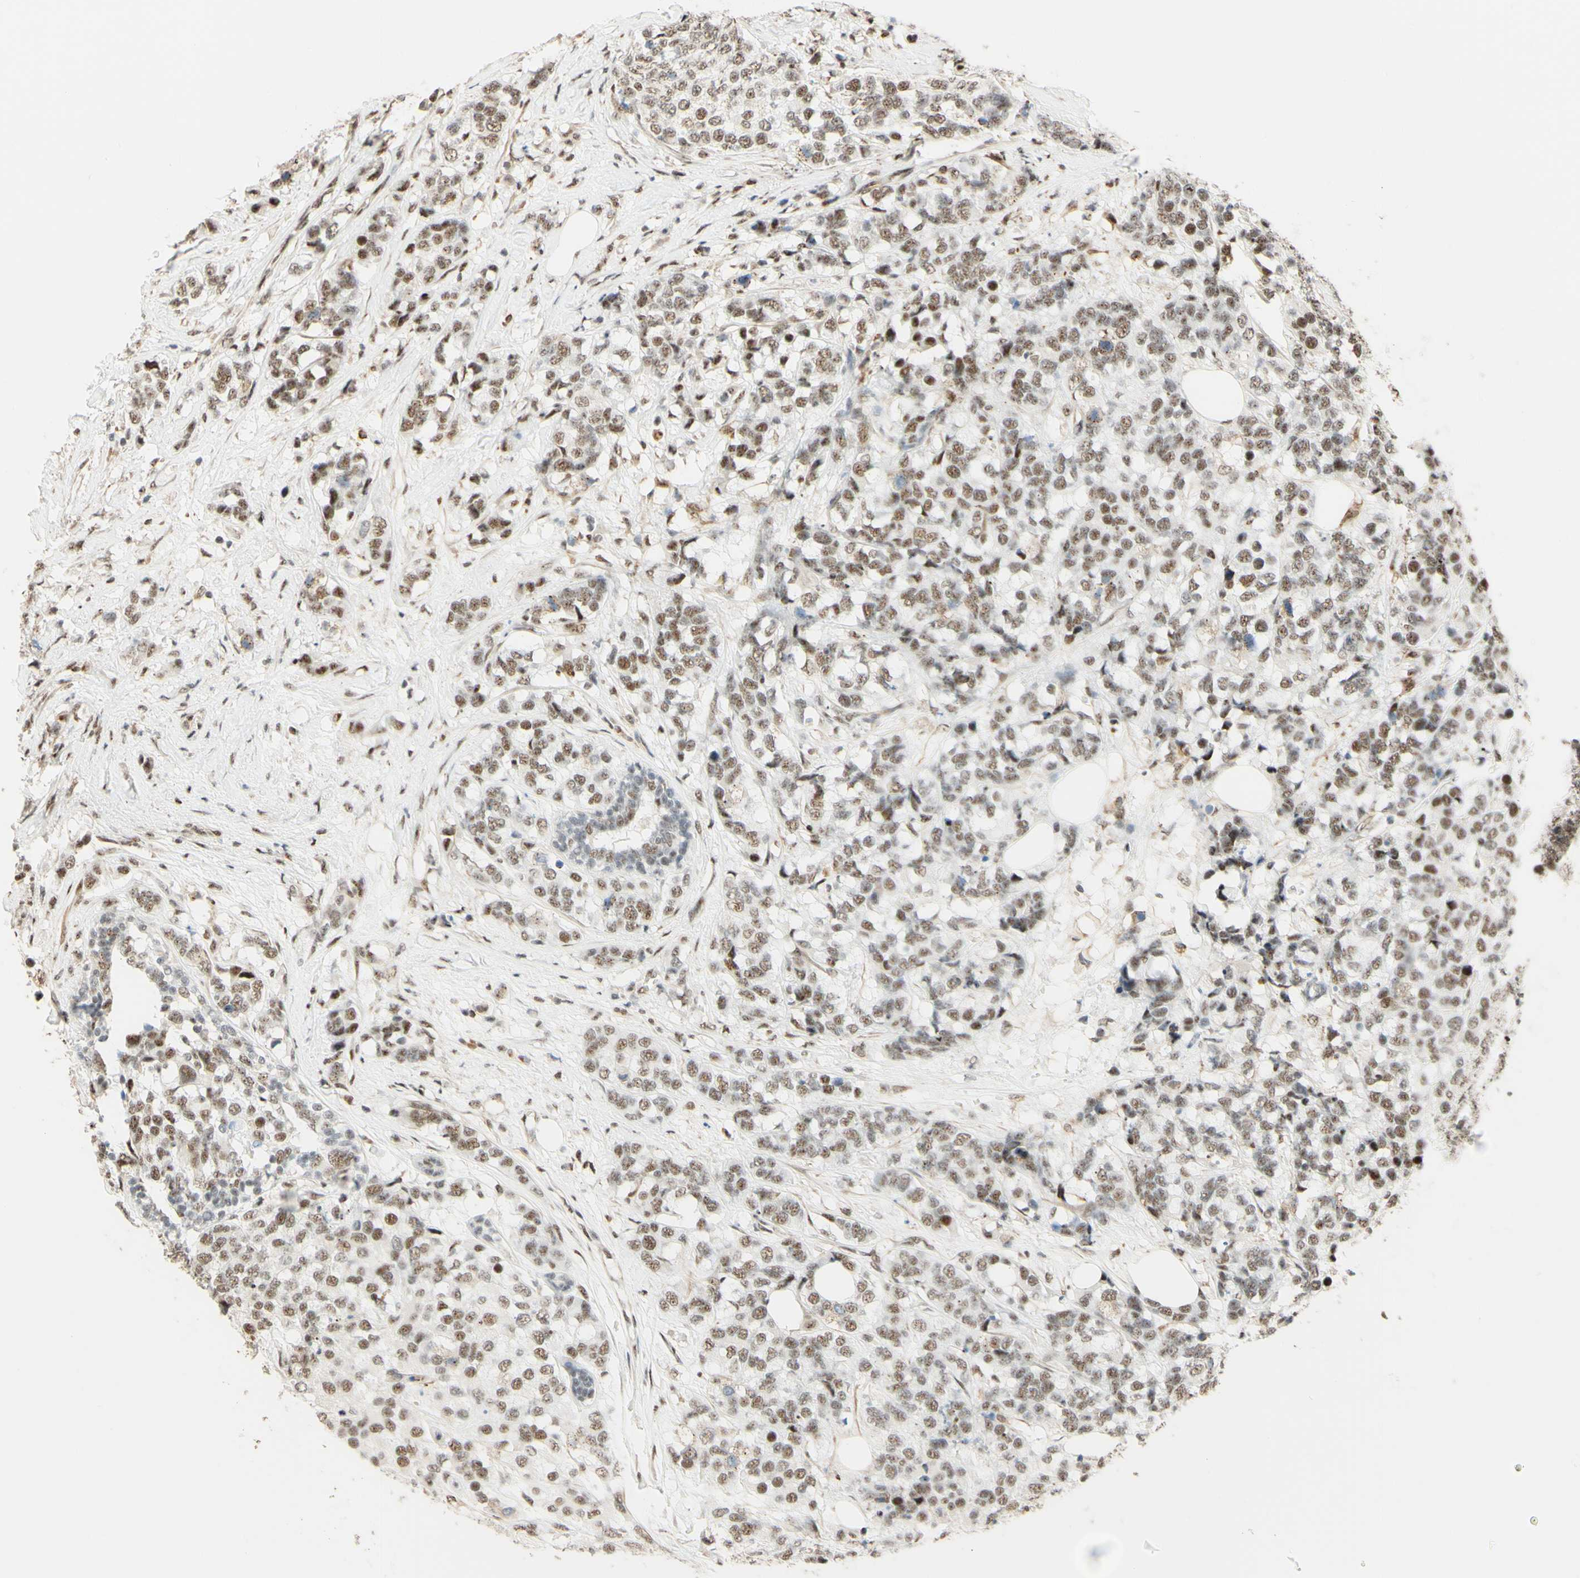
{"staining": {"intensity": "moderate", "quantity": ">75%", "location": "nuclear"}, "tissue": "breast cancer", "cell_type": "Tumor cells", "image_type": "cancer", "snomed": [{"axis": "morphology", "description": "Lobular carcinoma"}, {"axis": "topography", "description": "Breast"}], "caption": "IHC (DAB (3,3'-diaminobenzidine)) staining of human lobular carcinoma (breast) demonstrates moderate nuclear protein staining in approximately >75% of tumor cells.", "gene": "SAP18", "patient": {"sex": "female", "age": 59}}